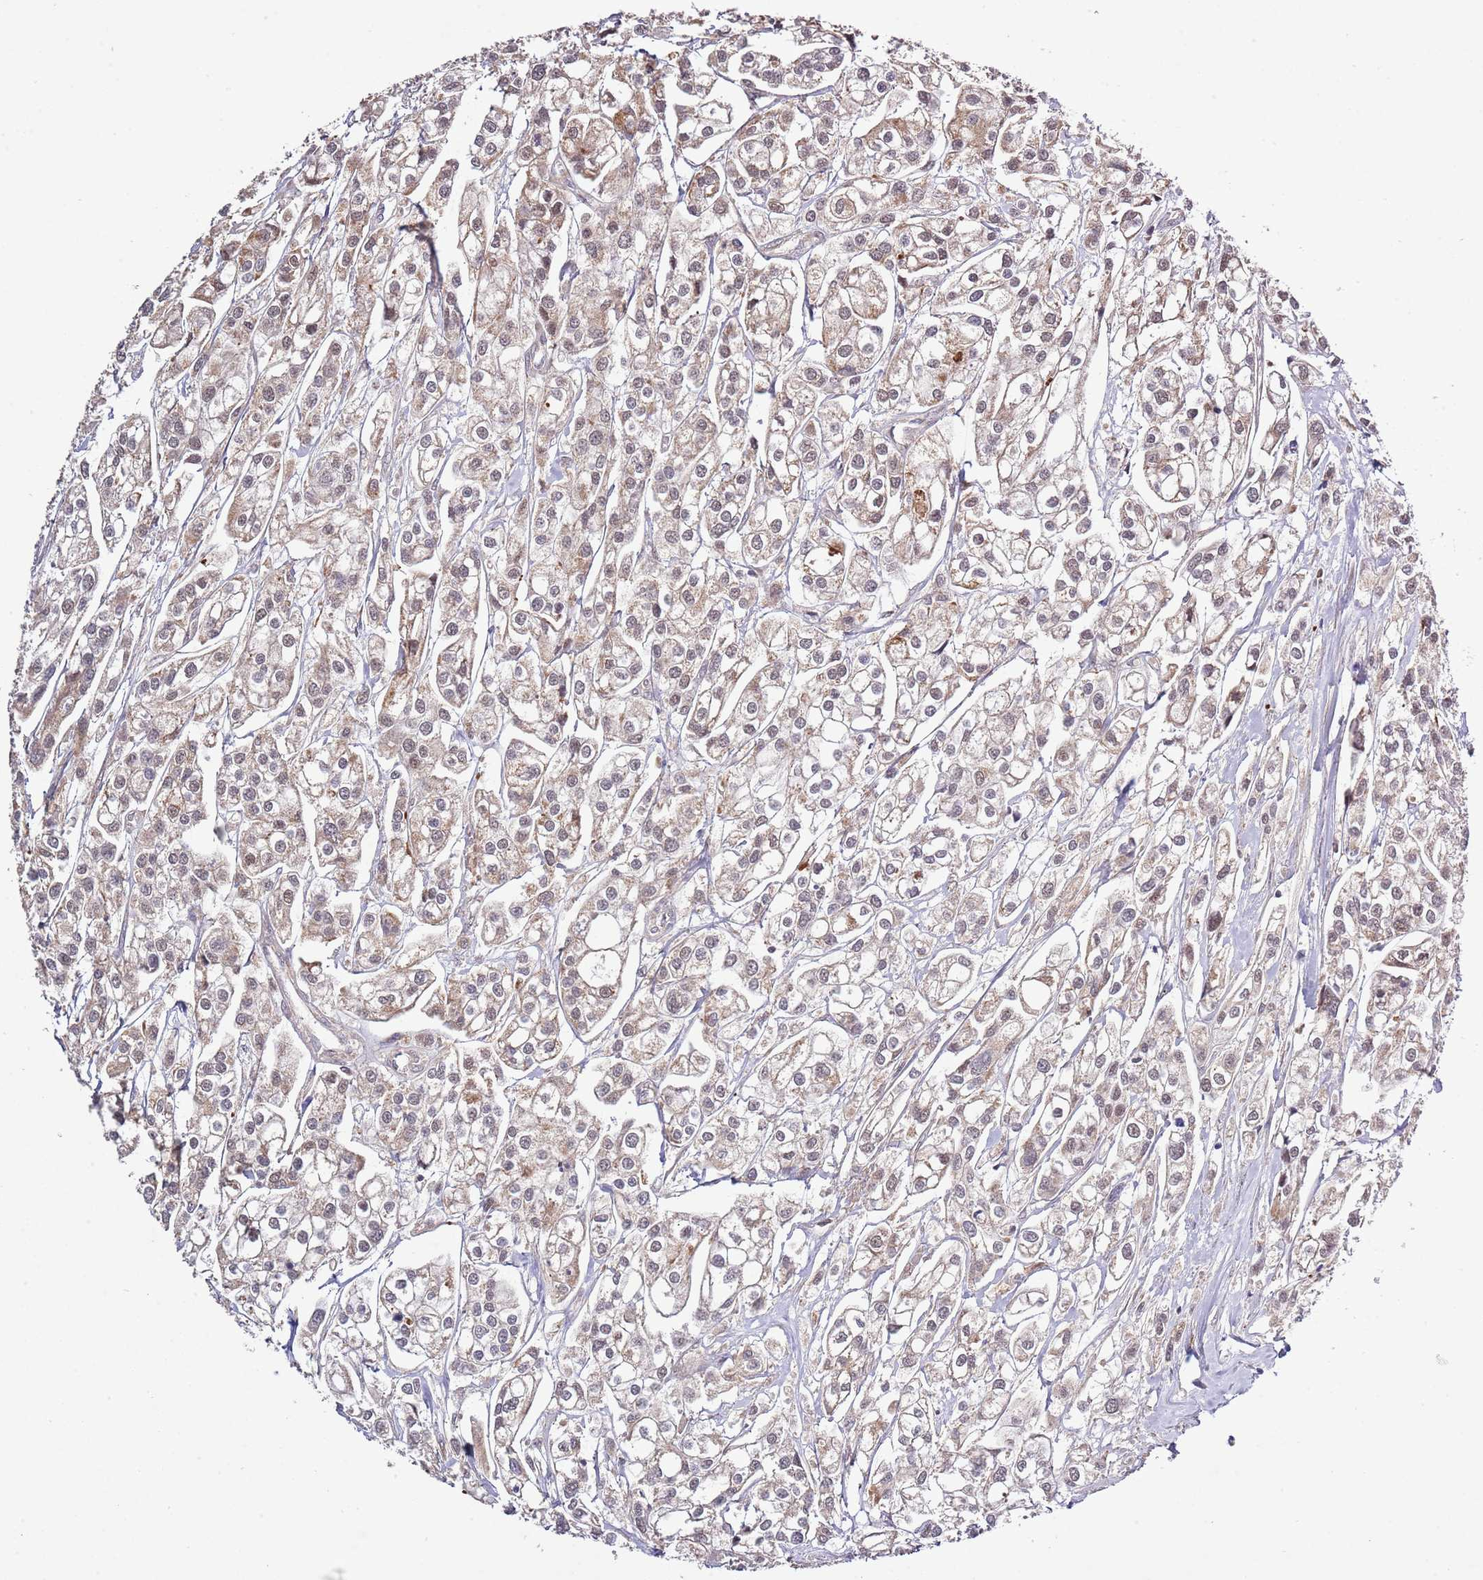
{"staining": {"intensity": "moderate", "quantity": "<25%", "location": "cytoplasmic/membranous"}, "tissue": "urothelial cancer", "cell_type": "Tumor cells", "image_type": "cancer", "snomed": [{"axis": "morphology", "description": "Urothelial carcinoma, High grade"}, {"axis": "topography", "description": "Urinary bladder"}], "caption": "Tumor cells reveal low levels of moderate cytoplasmic/membranous positivity in approximately <25% of cells in high-grade urothelial carcinoma.", "gene": "IVD", "patient": {"sex": "male", "age": 67}}